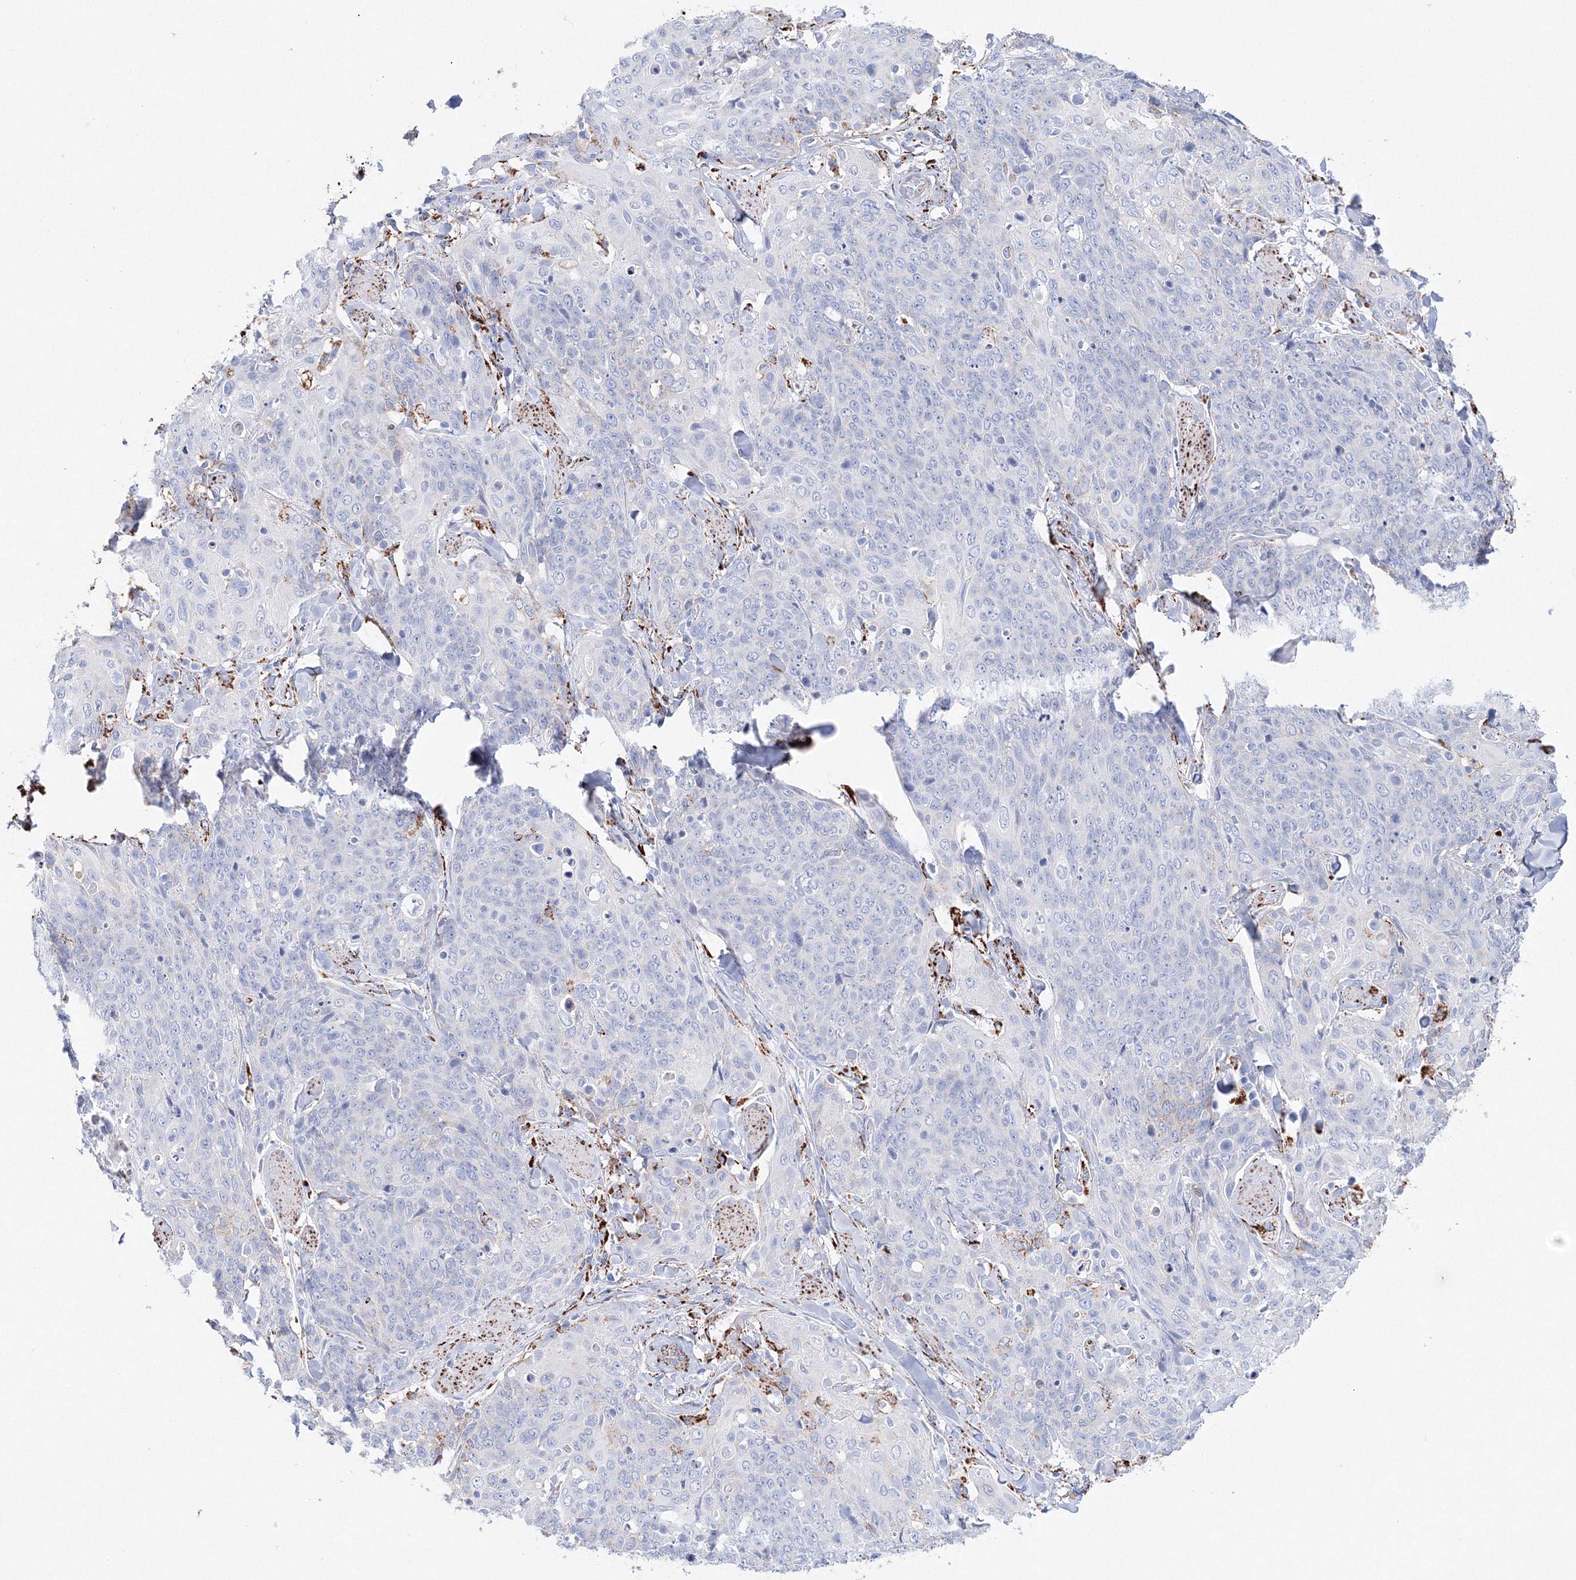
{"staining": {"intensity": "weak", "quantity": "<25%", "location": "cytoplasmic/membranous"}, "tissue": "skin cancer", "cell_type": "Tumor cells", "image_type": "cancer", "snomed": [{"axis": "morphology", "description": "Squamous cell carcinoma, NOS"}, {"axis": "topography", "description": "Skin"}, {"axis": "topography", "description": "Vulva"}], "caption": "High power microscopy histopathology image of an immunohistochemistry (IHC) micrograph of squamous cell carcinoma (skin), revealing no significant expression in tumor cells. (Brightfield microscopy of DAB (3,3'-diaminobenzidine) immunohistochemistry (IHC) at high magnification).", "gene": "MERTK", "patient": {"sex": "female", "age": 85}}